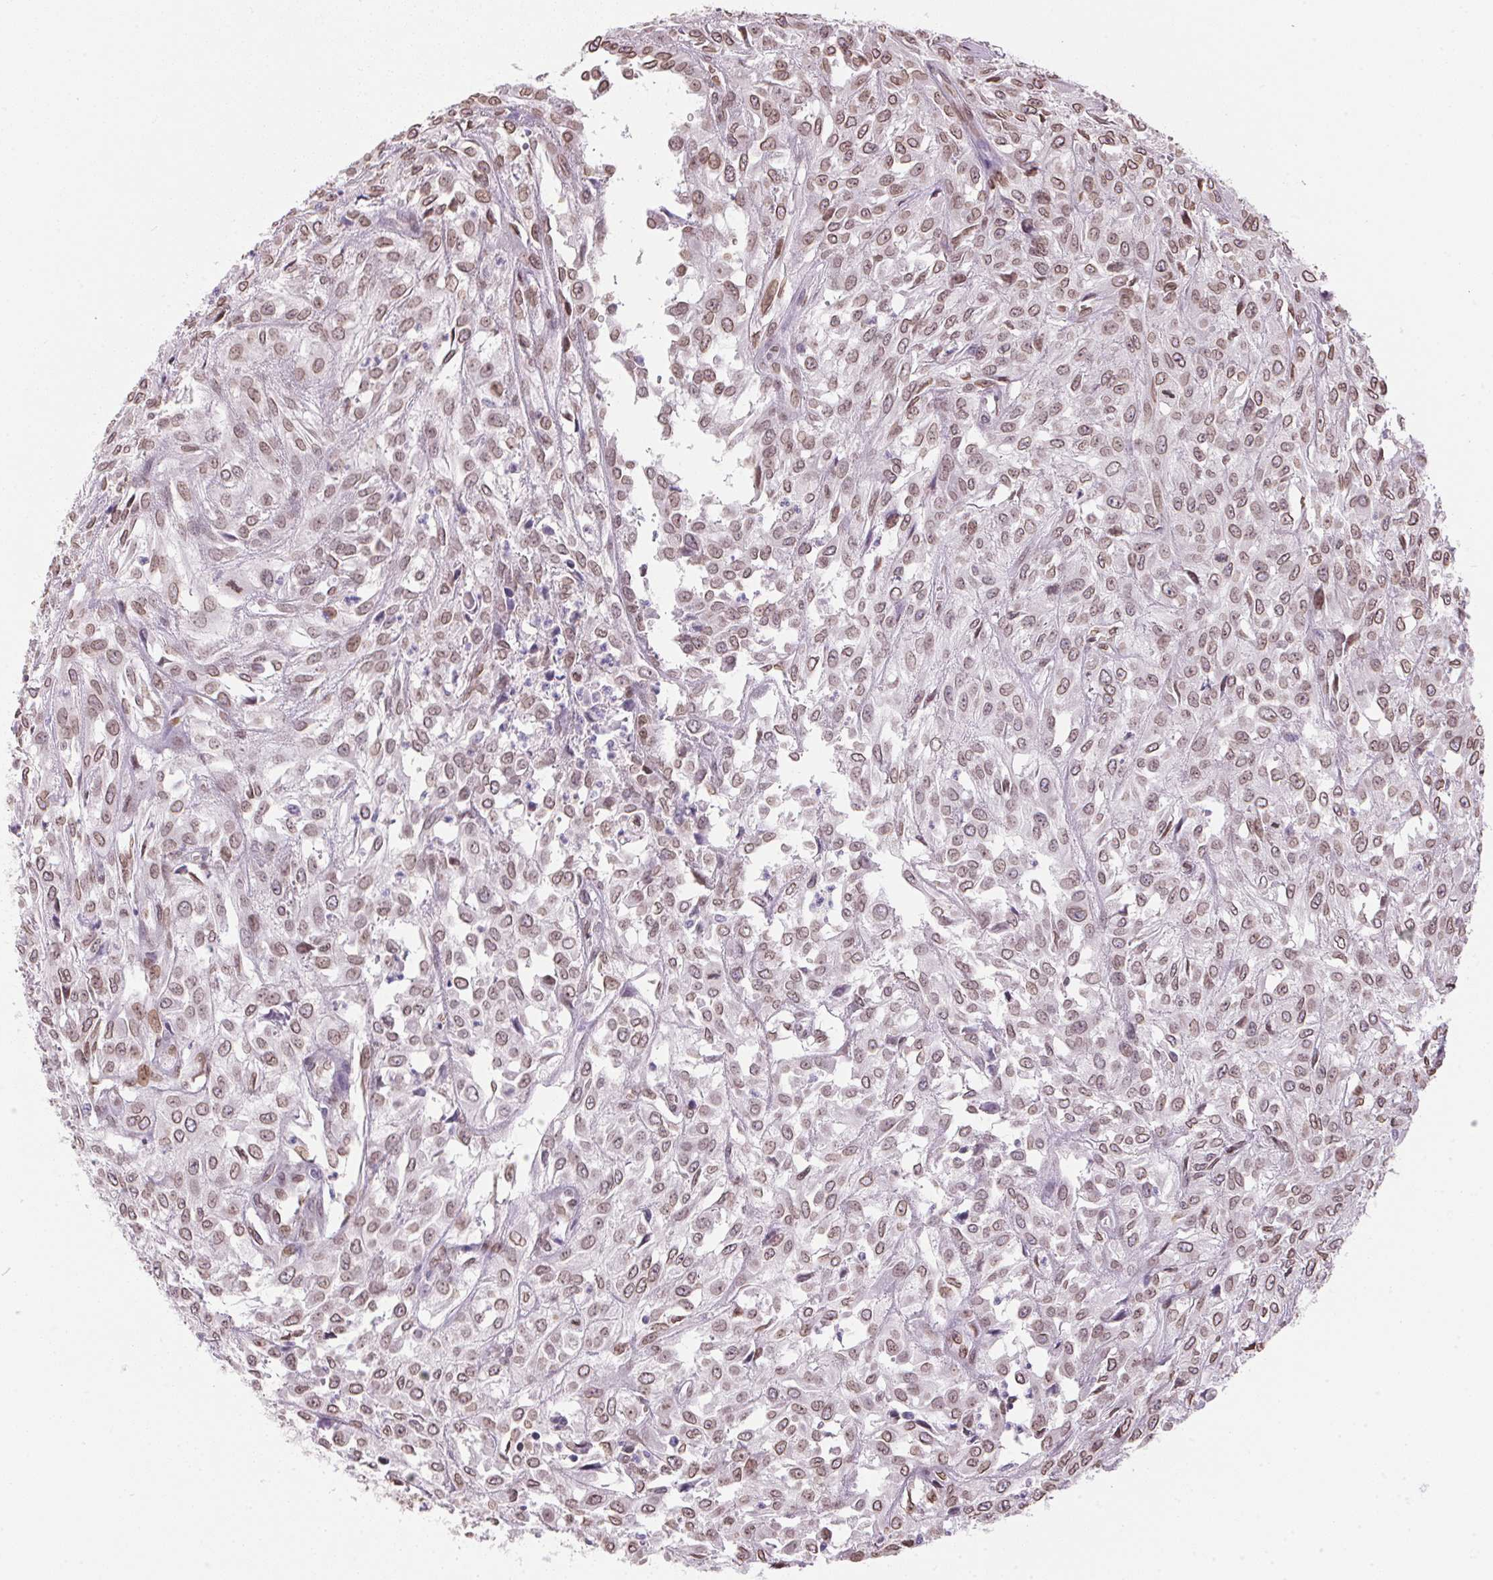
{"staining": {"intensity": "weak", "quantity": ">75%", "location": "cytoplasmic/membranous,nuclear"}, "tissue": "urothelial cancer", "cell_type": "Tumor cells", "image_type": "cancer", "snomed": [{"axis": "morphology", "description": "Urothelial carcinoma, High grade"}, {"axis": "topography", "description": "Urinary bladder"}], "caption": "IHC staining of urothelial carcinoma (high-grade), which demonstrates low levels of weak cytoplasmic/membranous and nuclear expression in approximately >75% of tumor cells indicating weak cytoplasmic/membranous and nuclear protein staining. The staining was performed using DAB (3,3'-diaminobenzidine) (brown) for protein detection and nuclei were counterstained in hematoxylin (blue).", "gene": "TMEM175", "patient": {"sex": "male", "age": 67}}